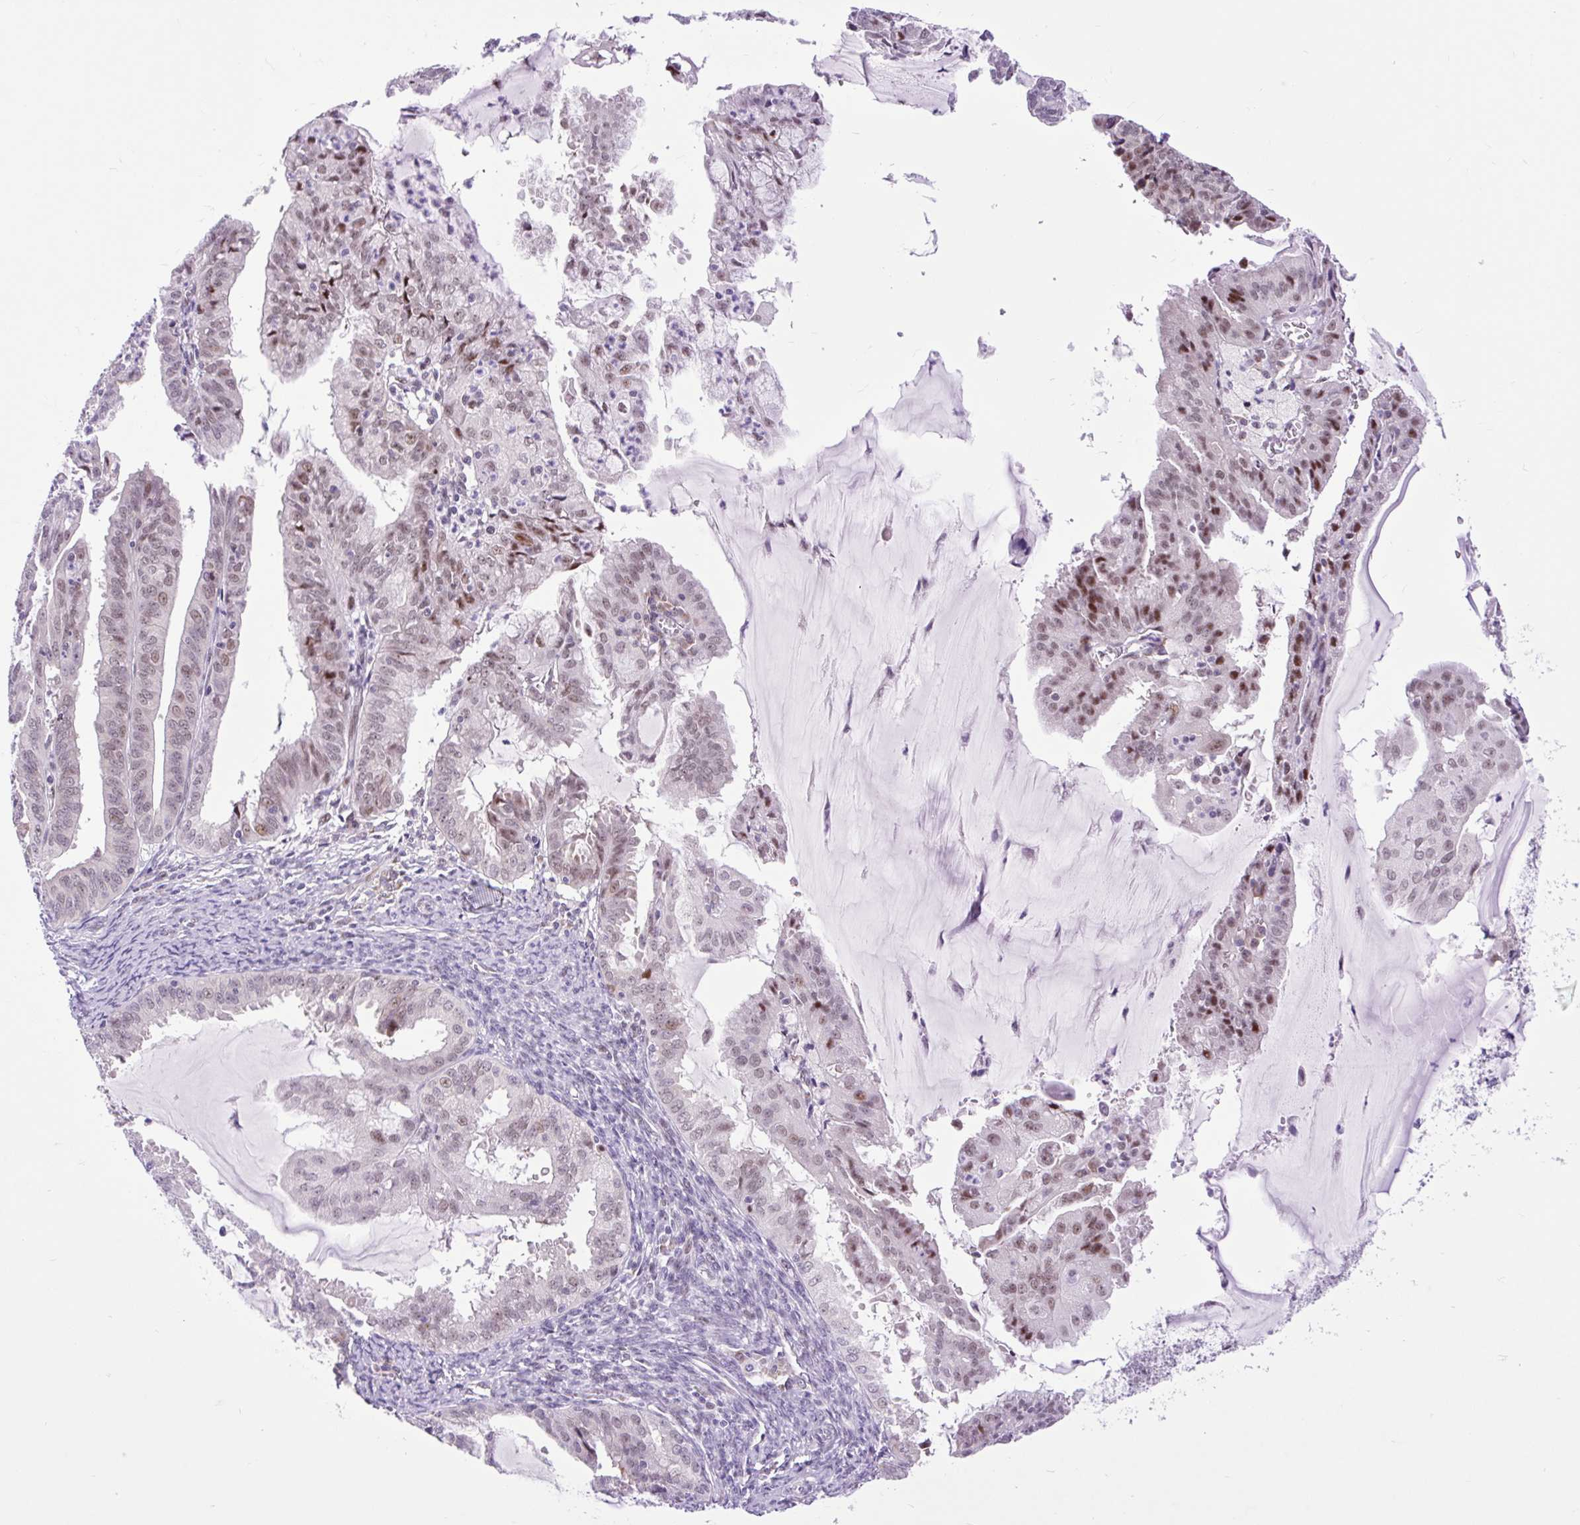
{"staining": {"intensity": "weak", "quantity": ">75%", "location": "nuclear"}, "tissue": "endometrial cancer", "cell_type": "Tumor cells", "image_type": "cancer", "snomed": [{"axis": "morphology", "description": "Adenocarcinoma, NOS"}, {"axis": "topography", "description": "Endometrium"}], "caption": "Weak nuclear expression is appreciated in approximately >75% of tumor cells in endometrial cancer (adenocarcinoma).", "gene": "CLK2", "patient": {"sex": "female", "age": 70}}